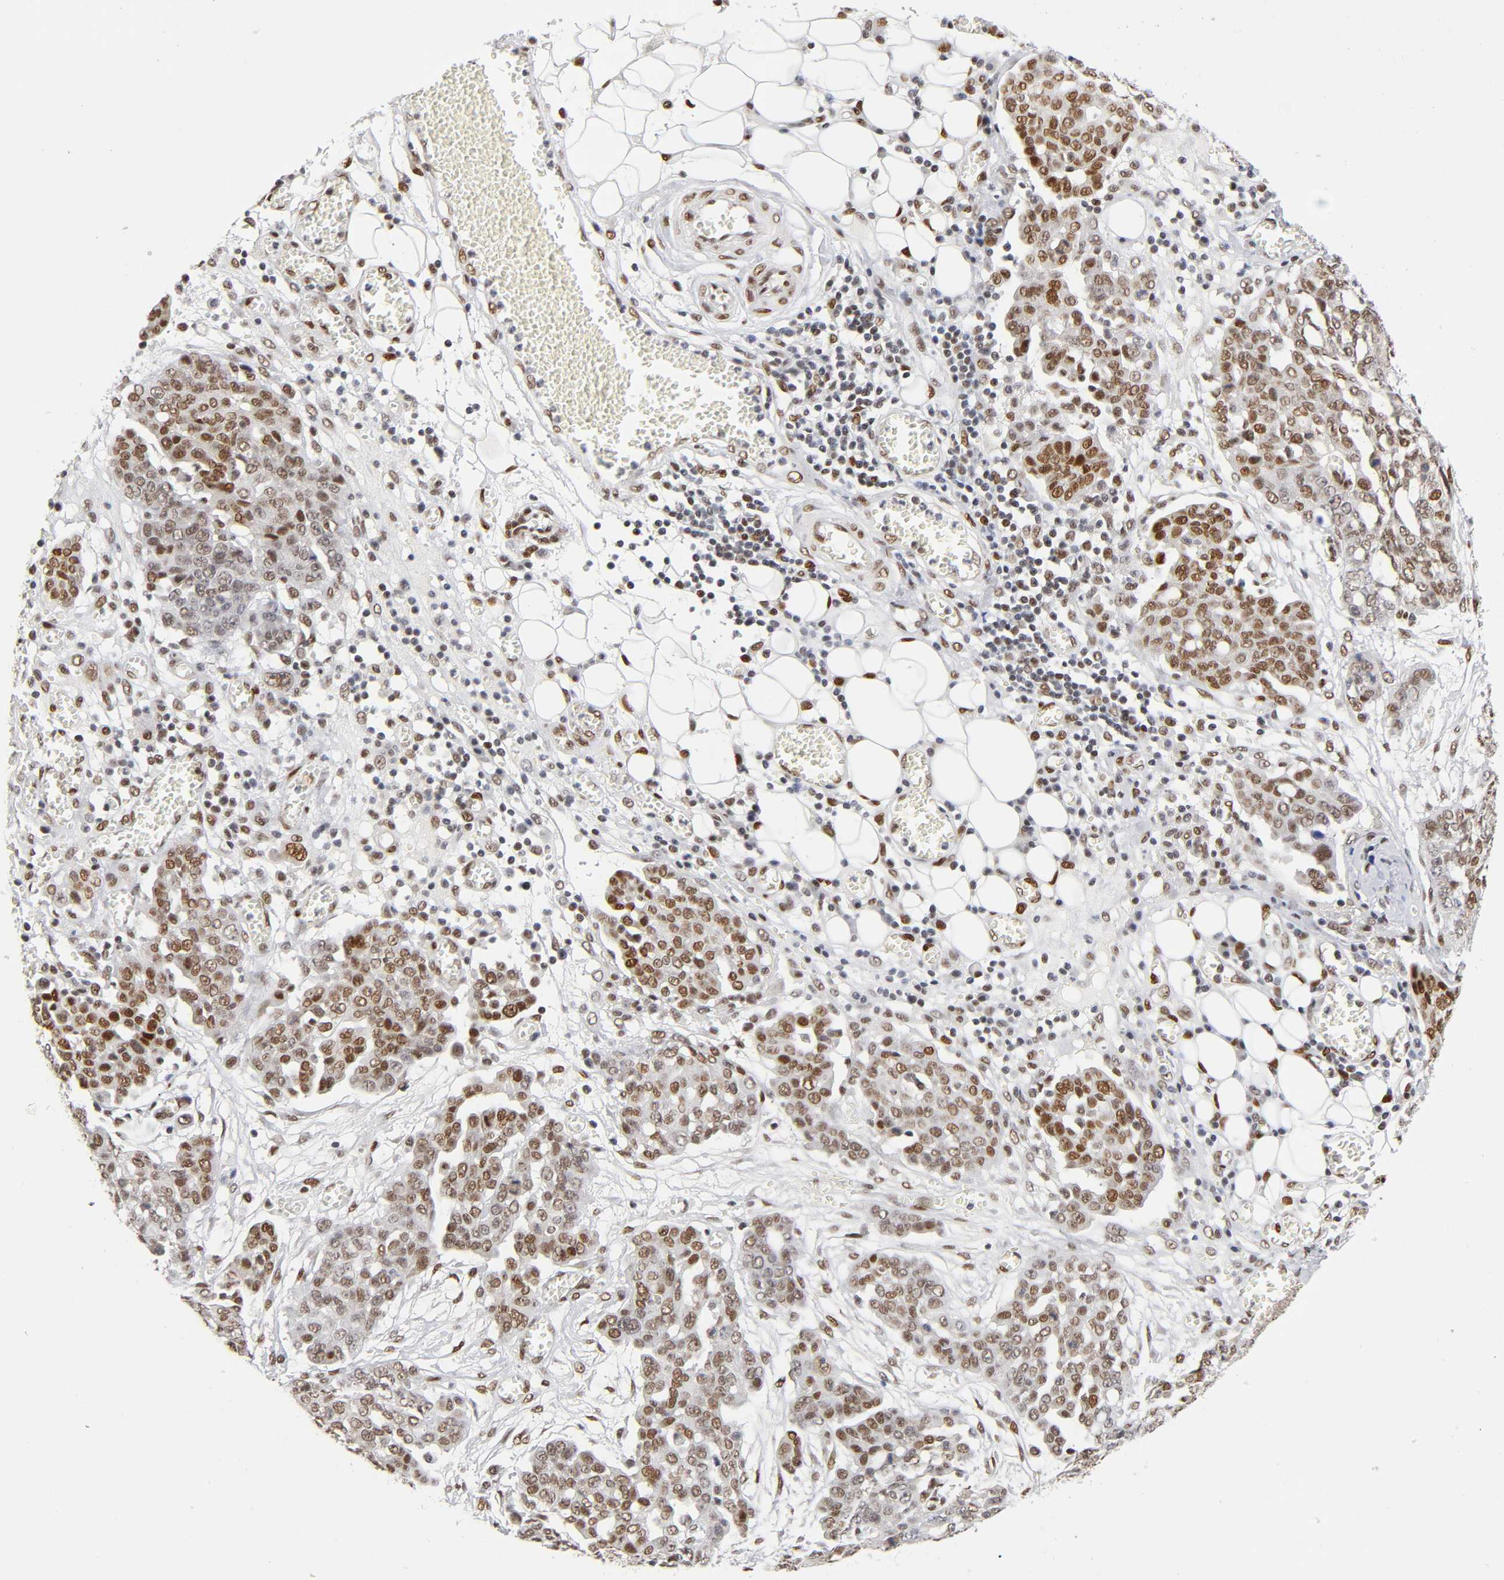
{"staining": {"intensity": "strong", "quantity": ">75%", "location": "nuclear"}, "tissue": "ovarian cancer", "cell_type": "Tumor cells", "image_type": "cancer", "snomed": [{"axis": "morphology", "description": "Cystadenocarcinoma, serous, NOS"}, {"axis": "topography", "description": "Soft tissue"}, {"axis": "topography", "description": "Ovary"}], "caption": "Strong nuclear expression is seen in approximately >75% of tumor cells in ovarian cancer (serous cystadenocarcinoma).", "gene": "NR3C1", "patient": {"sex": "female", "age": 57}}